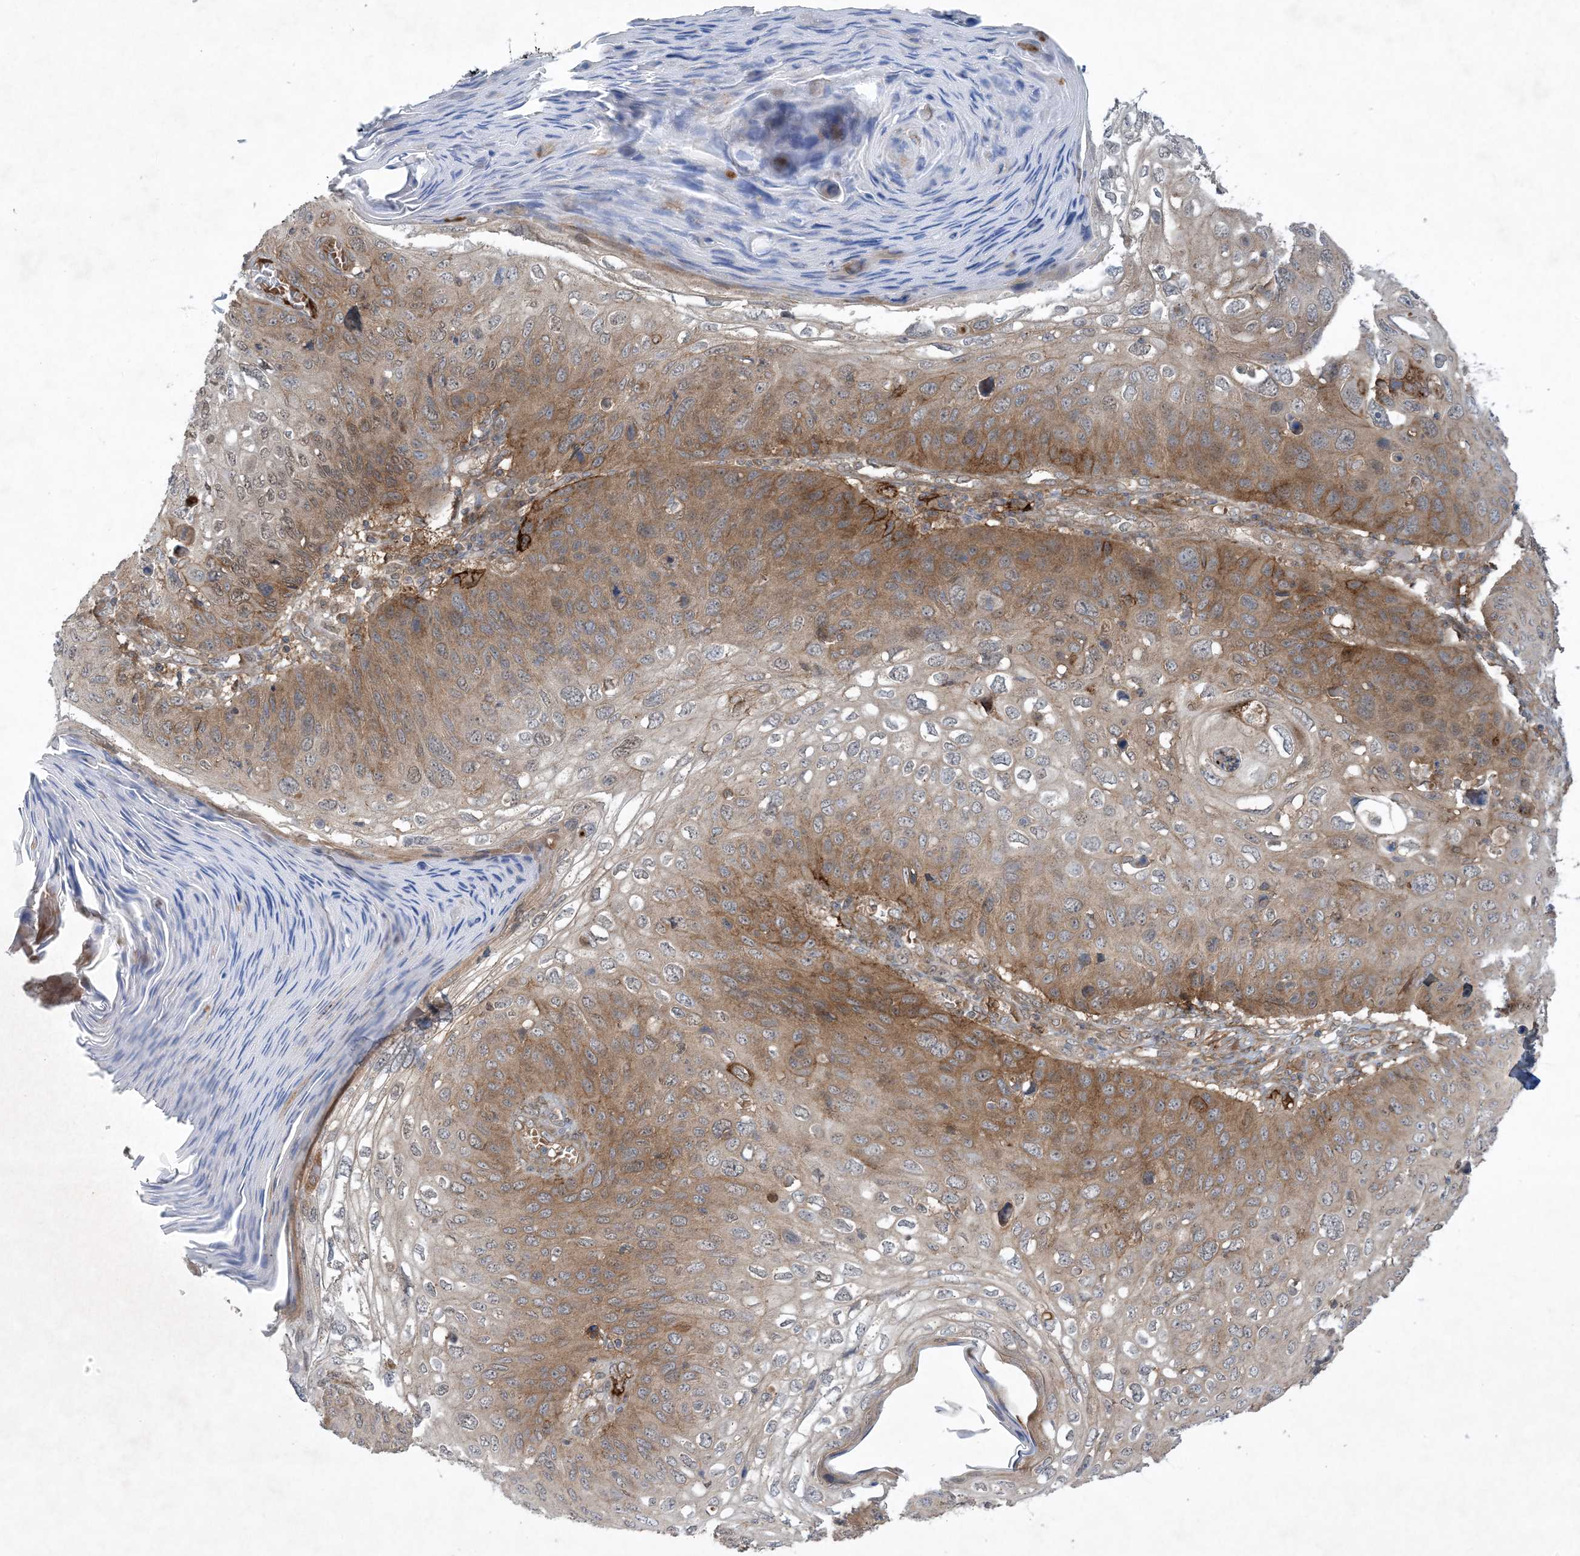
{"staining": {"intensity": "moderate", "quantity": ">75%", "location": "cytoplasmic/membranous"}, "tissue": "skin cancer", "cell_type": "Tumor cells", "image_type": "cancer", "snomed": [{"axis": "morphology", "description": "Squamous cell carcinoma, NOS"}, {"axis": "topography", "description": "Skin"}], "caption": "IHC histopathology image of neoplastic tissue: skin cancer stained using immunohistochemistry reveals medium levels of moderate protein expression localized specifically in the cytoplasmic/membranous of tumor cells, appearing as a cytoplasmic/membranous brown color.", "gene": "STAM2", "patient": {"sex": "female", "age": 90}}